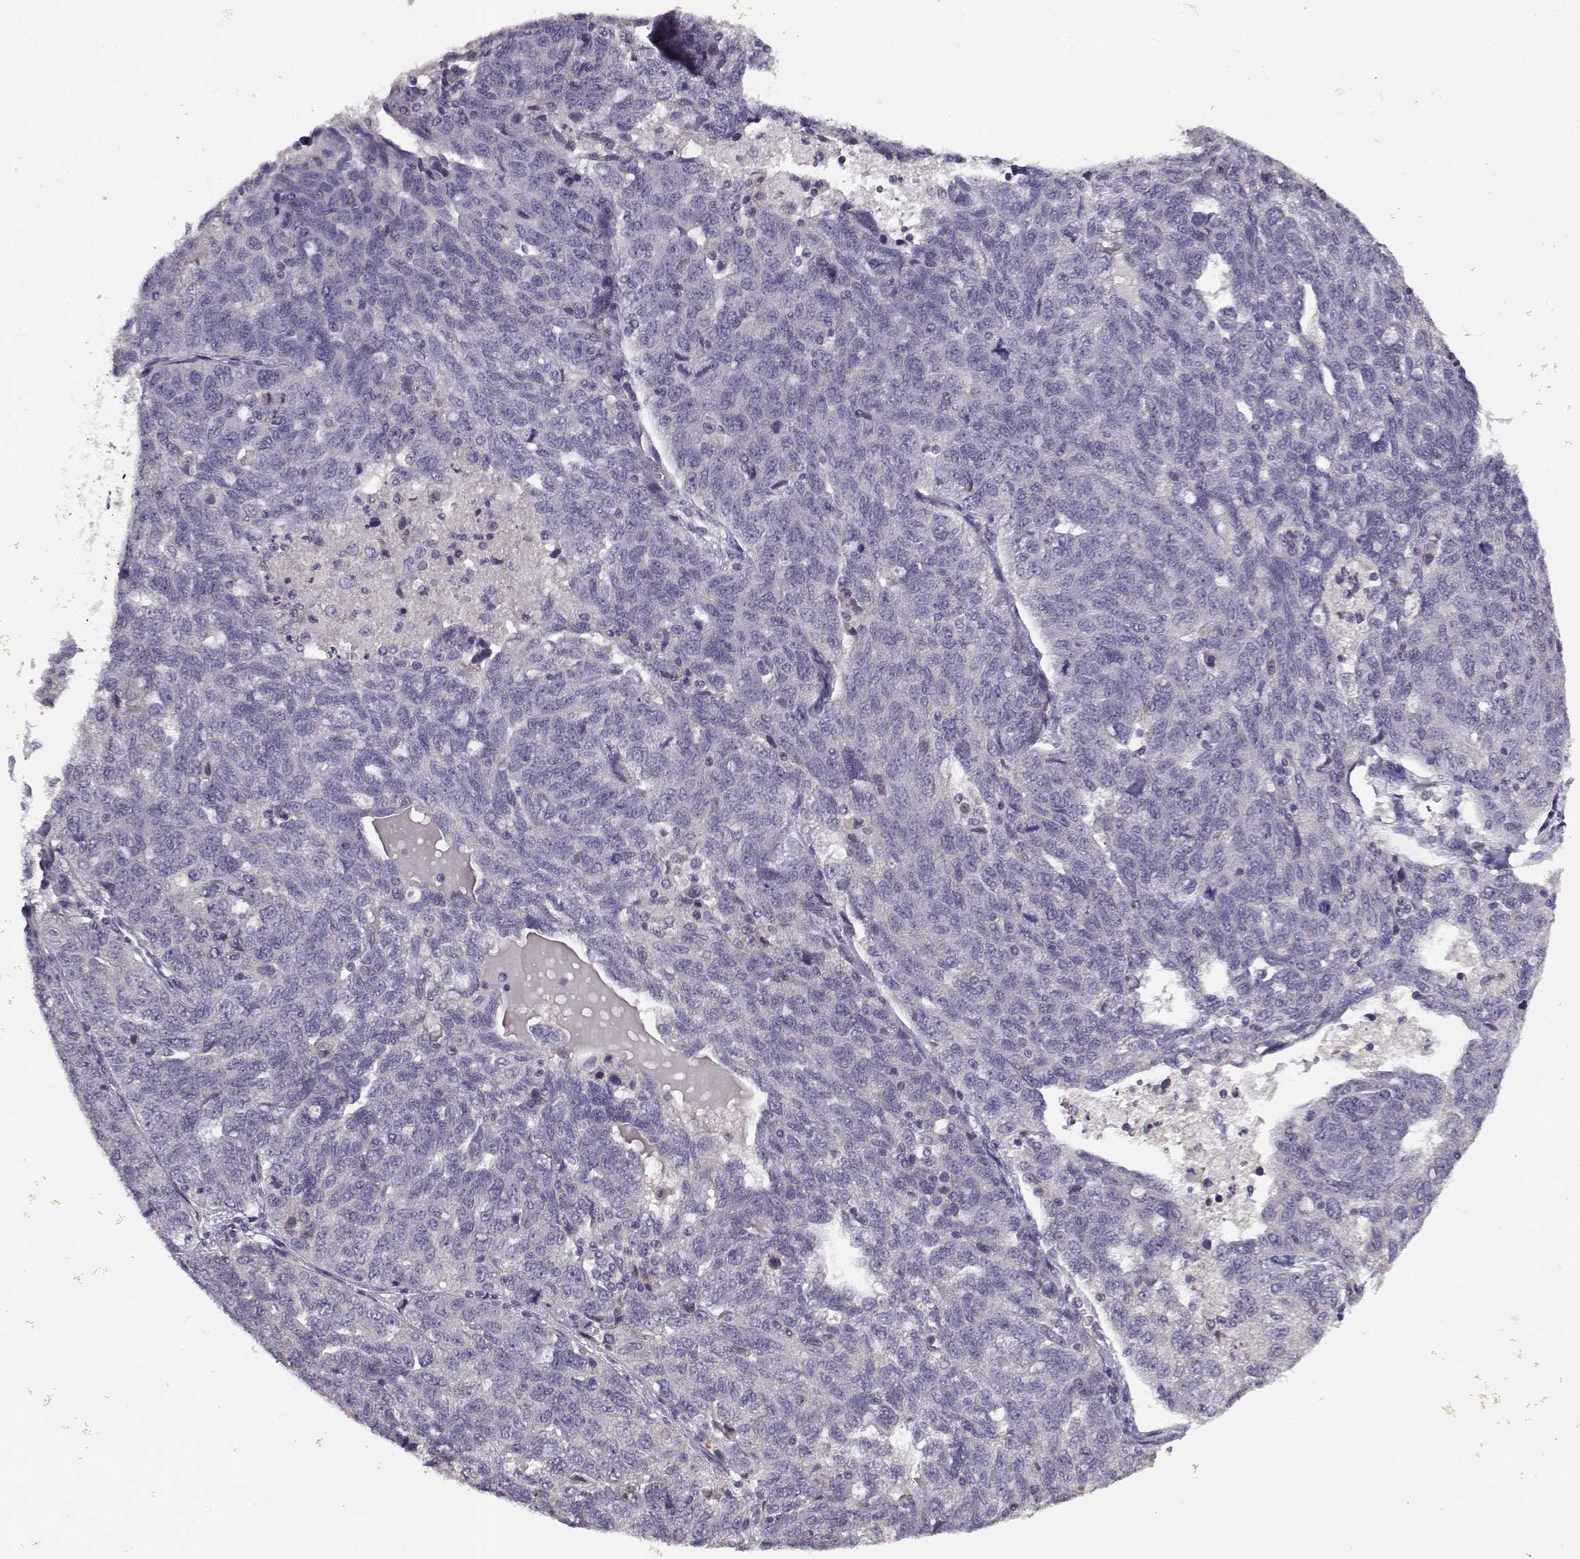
{"staining": {"intensity": "negative", "quantity": "none", "location": "none"}, "tissue": "ovarian cancer", "cell_type": "Tumor cells", "image_type": "cancer", "snomed": [{"axis": "morphology", "description": "Cystadenocarcinoma, serous, NOS"}, {"axis": "topography", "description": "Ovary"}], "caption": "This is an immunohistochemistry image of human ovarian cancer. There is no positivity in tumor cells.", "gene": "TMEM145", "patient": {"sex": "female", "age": 71}}